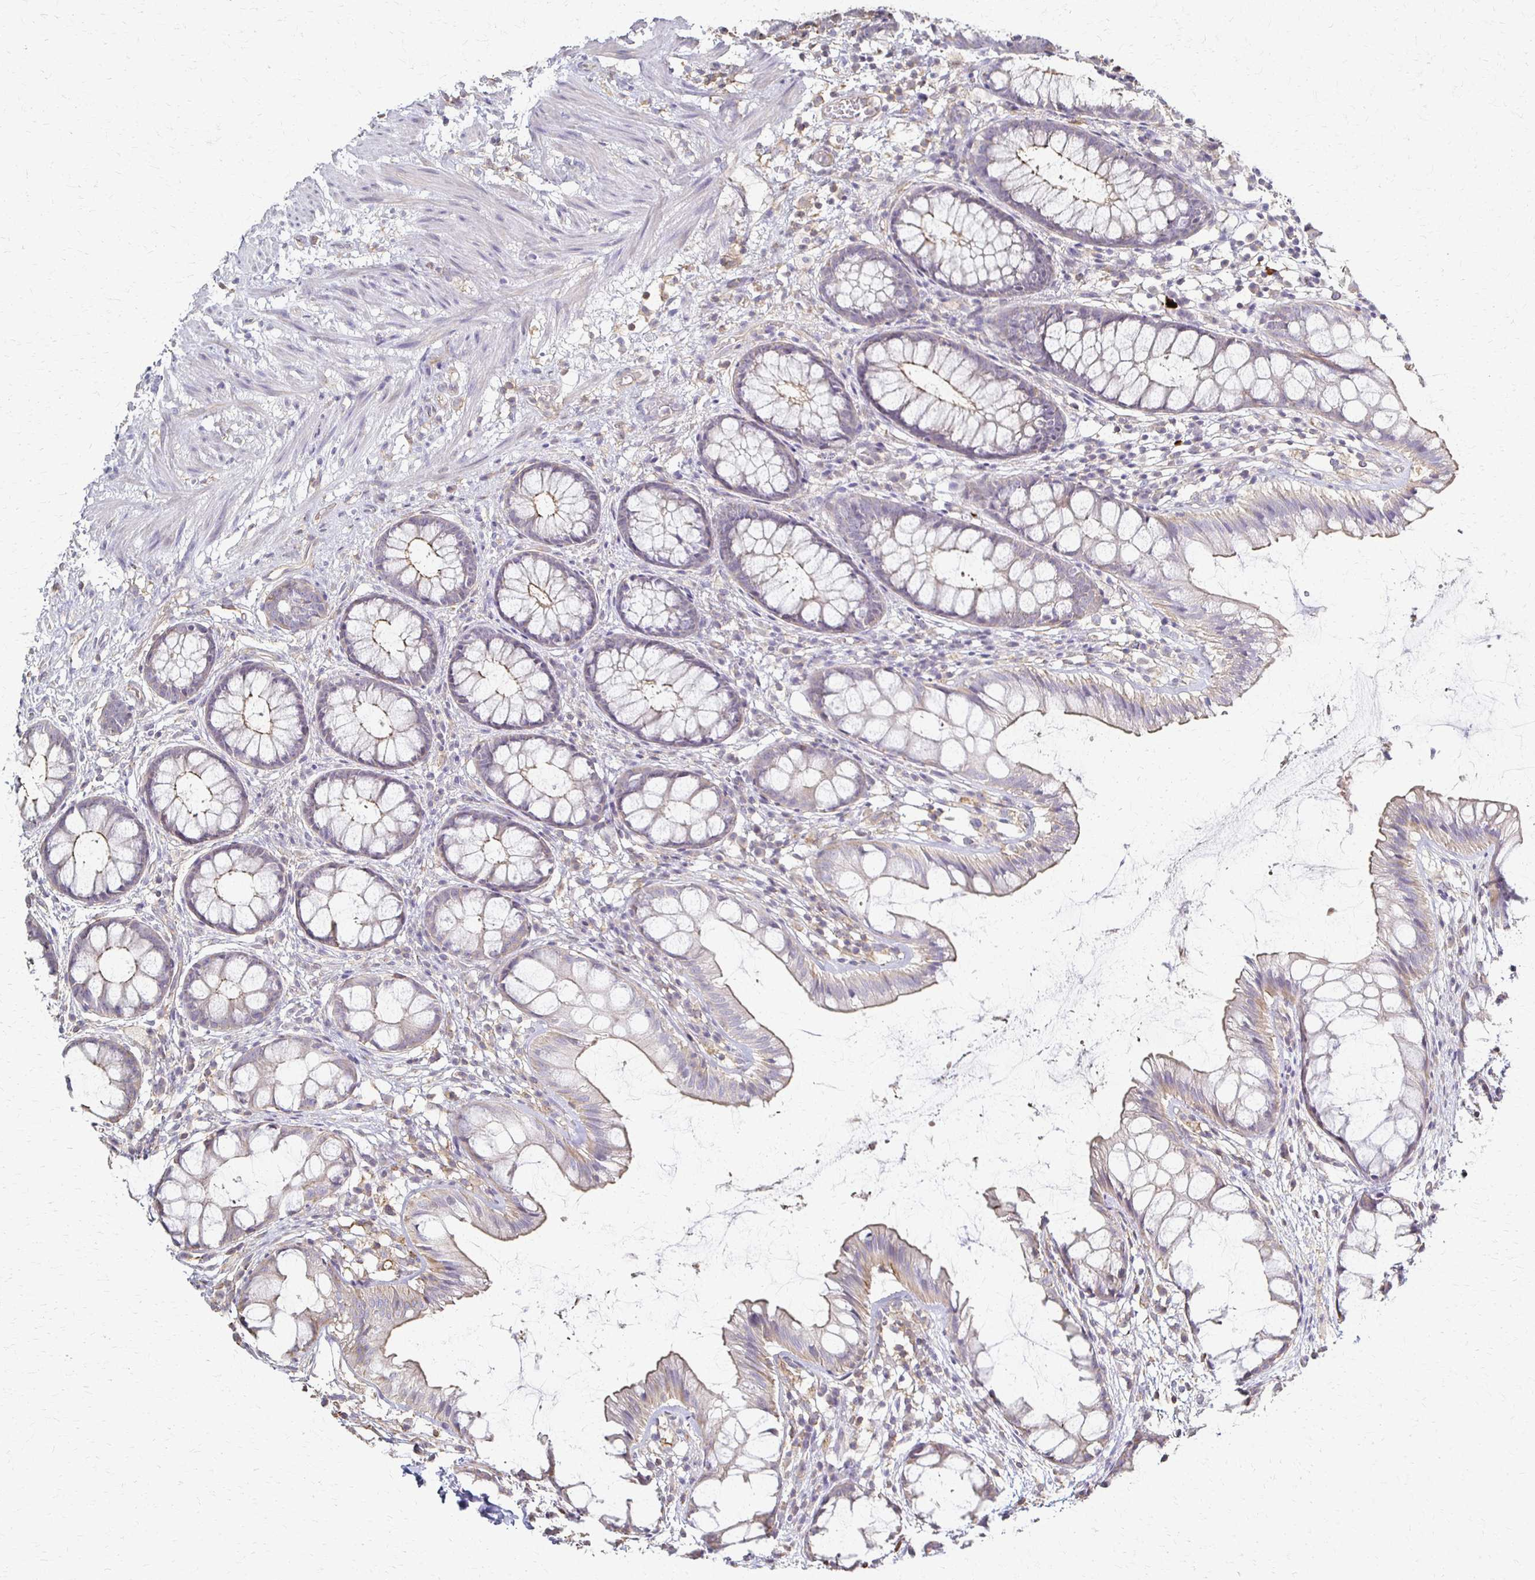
{"staining": {"intensity": "weak", "quantity": "25%-75%", "location": "cytoplasmic/membranous"}, "tissue": "rectum", "cell_type": "Glandular cells", "image_type": "normal", "snomed": [{"axis": "morphology", "description": "Normal tissue, NOS"}, {"axis": "topography", "description": "Rectum"}], "caption": "The image displays immunohistochemical staining of unremarkable rectum. There is weak cytoplasmic/membranous staining is appreciated in approximately 25%-75% of glandular cells. The protein of interest is stained brown, and the nuclei are stained in blue (DAB (3,3'-diaminobenzidine) IHC with brightfield microscopy, high magnification).", "gene": "C1QTNF7", "patient": {"sex": "female", "age": 62}}